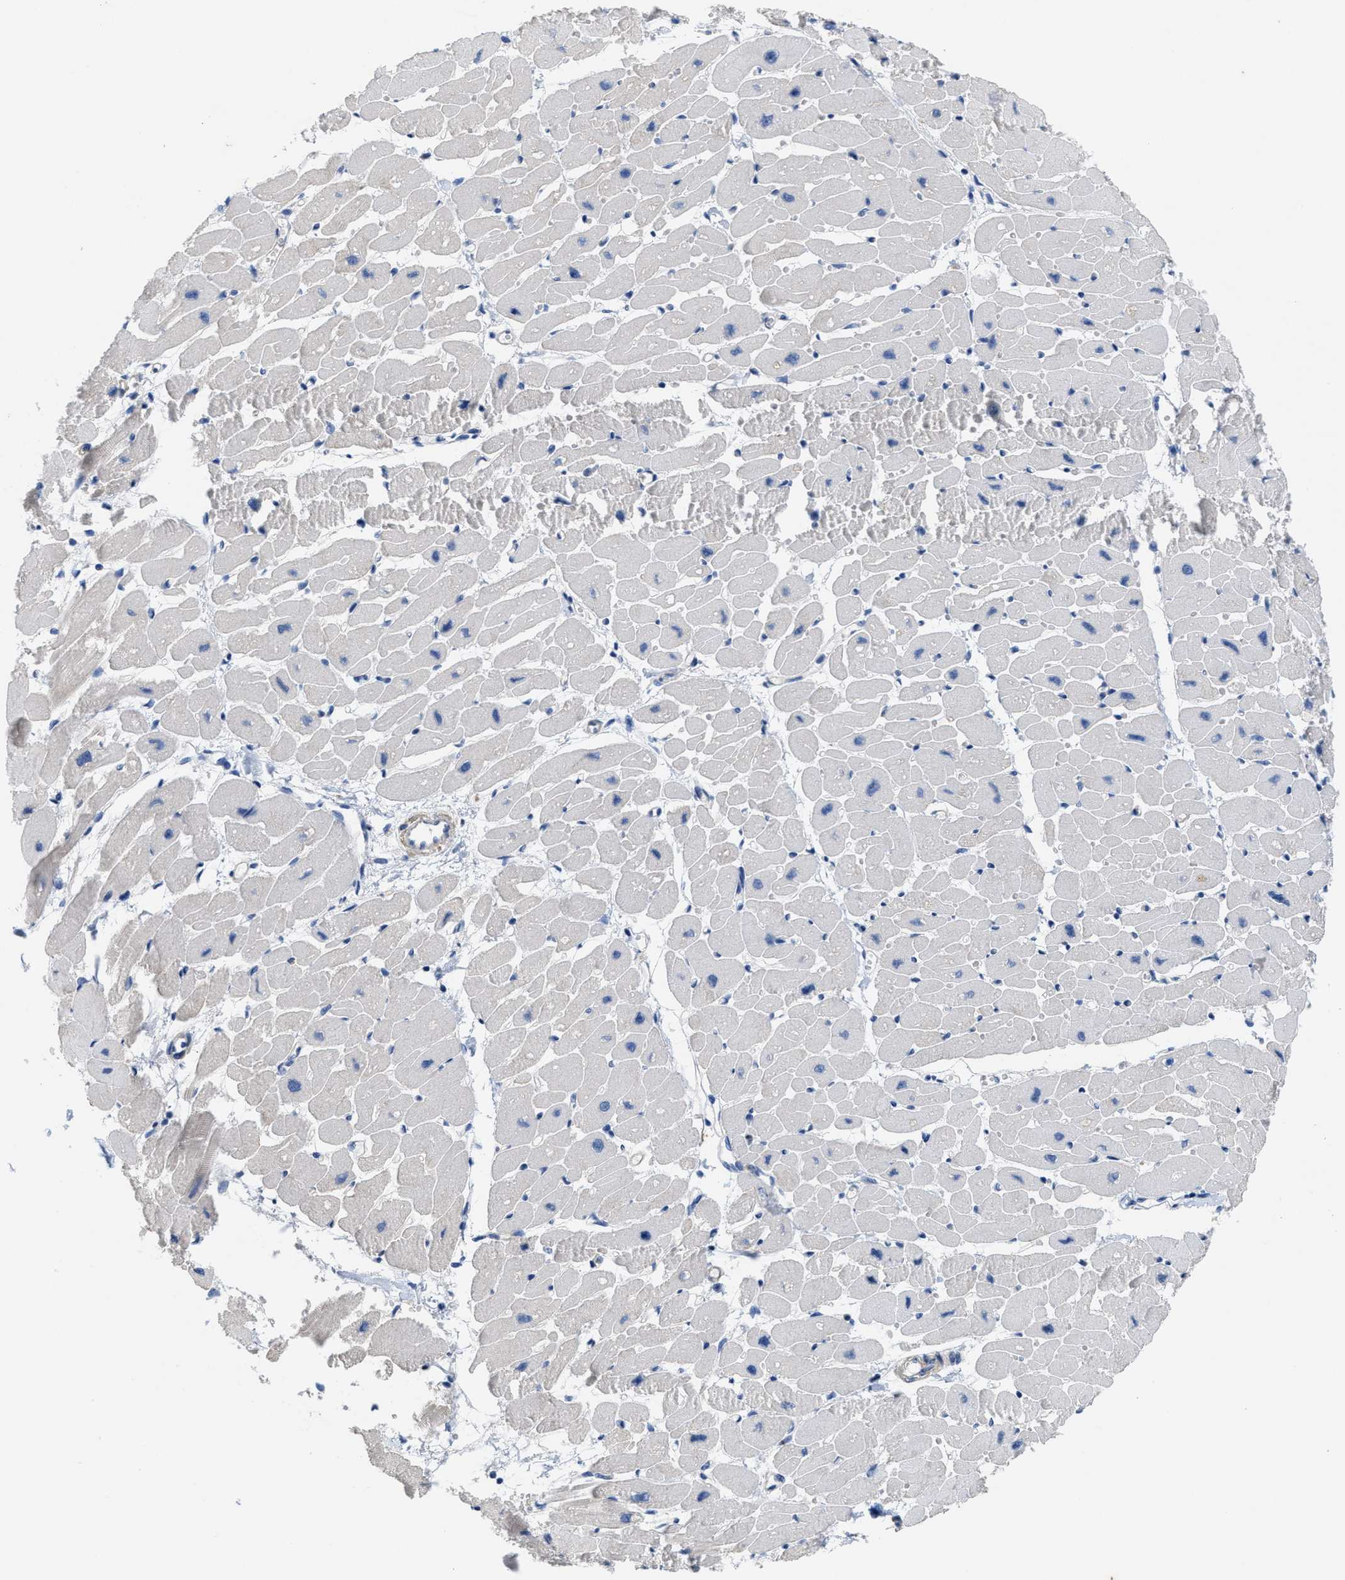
{"staining": {"intensity": "negative", "quantity": "none", "location": "none"}, "tissue": "heart muscle", "cell_type": "Cardiomyocytes", "image_type": "normal", "snomed": [{"axis": "morphology", "description": "Normal tissue, NOS"}, {"axis": "topography", "description": "Heart"}], "caption": "Image shows no protein expression in cardiomyocytes of normal heart muscle. Nuclei are stained in blue.", "gene": "CPA2", "patient": {"sex": "female", "age": 54}}